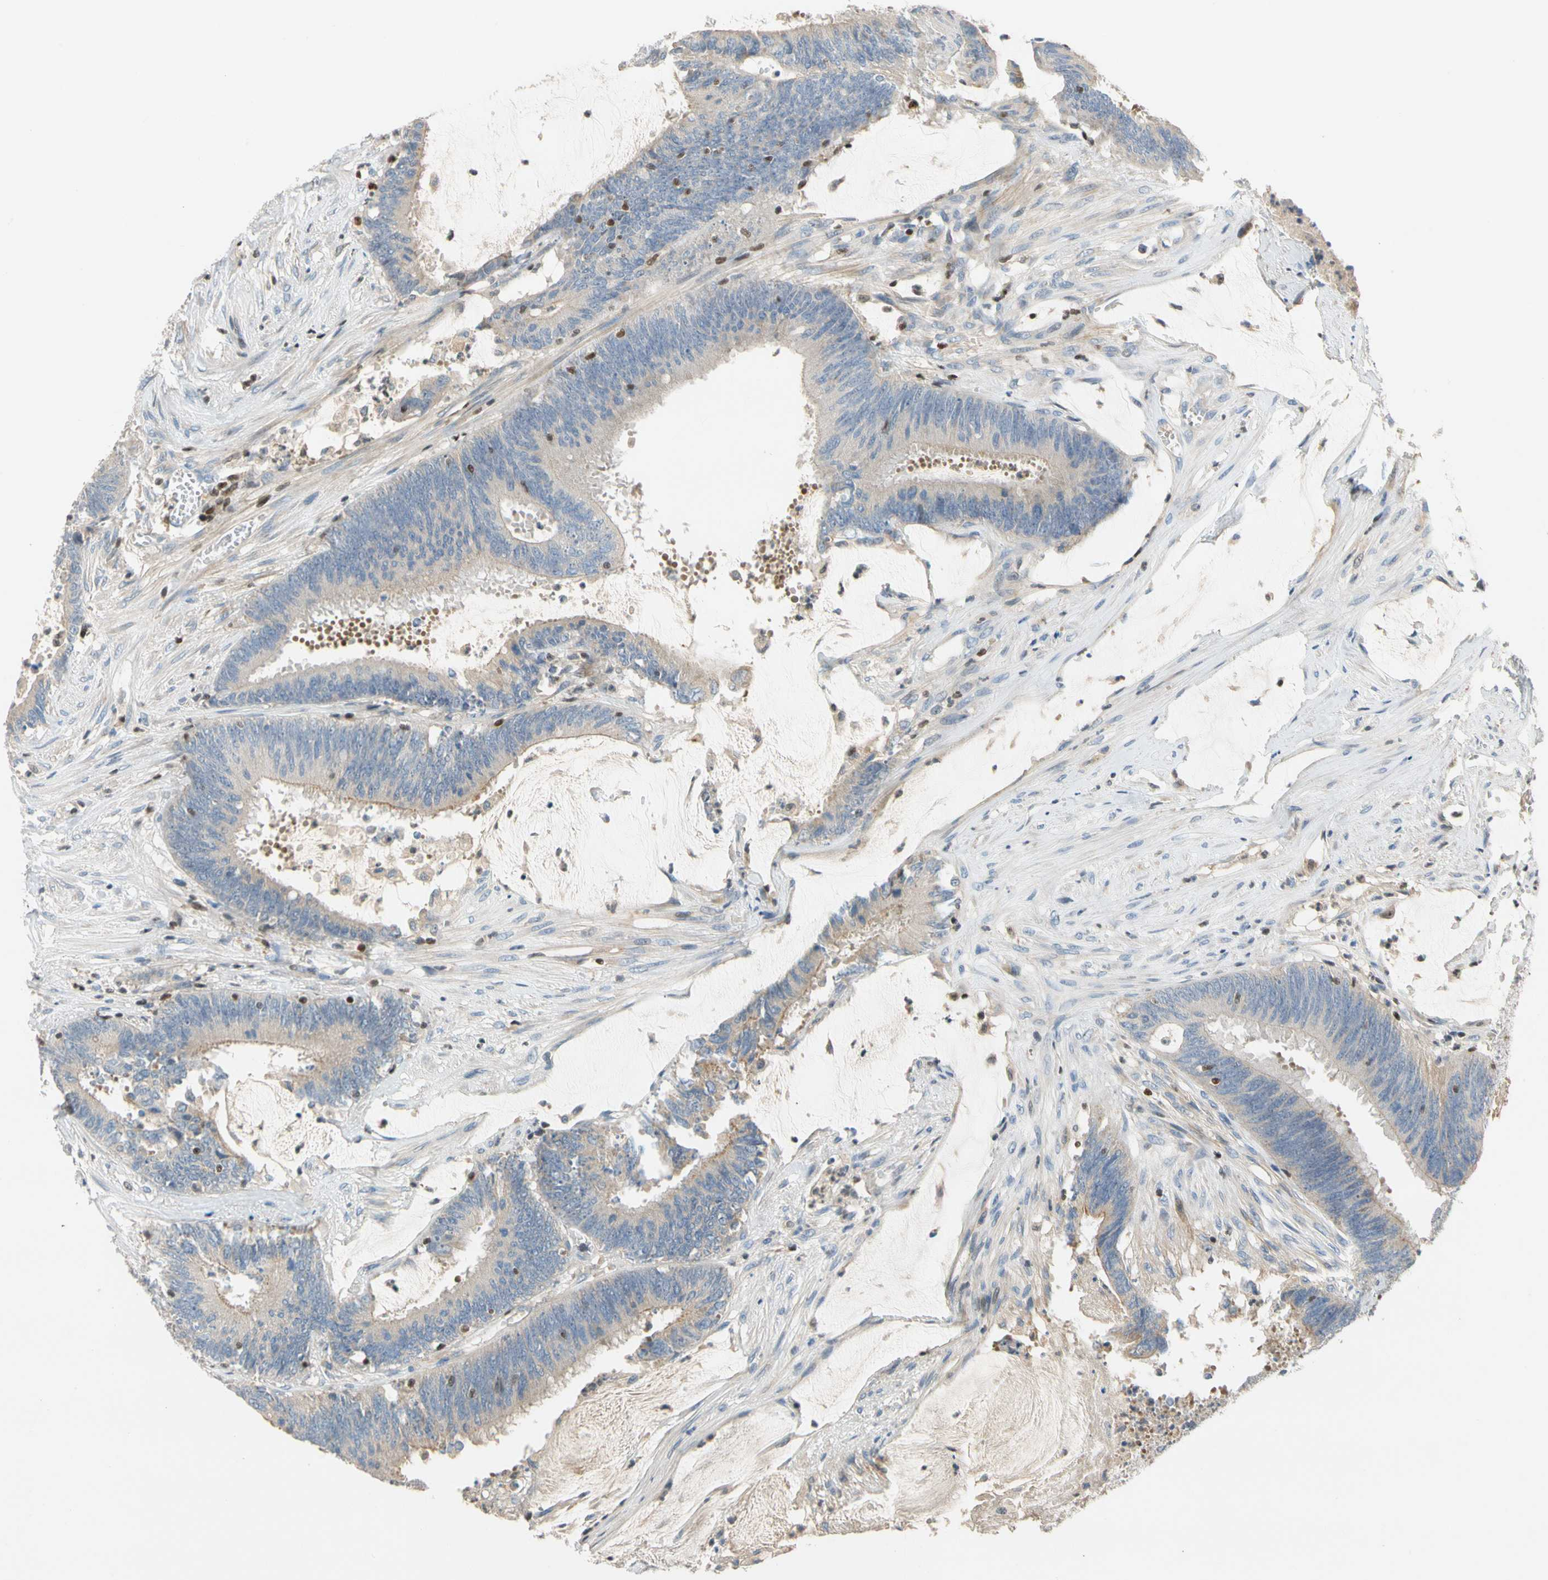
{"staining": {"intensity": "weak", "quantity": "25%-75%", "location": "cytoplasmic/membranous"}, "tissue": "colorectal cancer", "cell_type": "Tumor cells", "image_type": "cancer", "snomed": [{"axis": "morphology", "description": "Adenocarcinoma, NOS"}, {"axis": "topography", "description": "Rectum"}], "caption": "About 25%-75% of tumor cells in colorectal adenocarcinoma demonstrate weak cytoplasmic/membranous protein expression as visualized by brown immunohistochemical staining.", "gene": "SP140", "patient": {"sex": "female", "age": 66}}